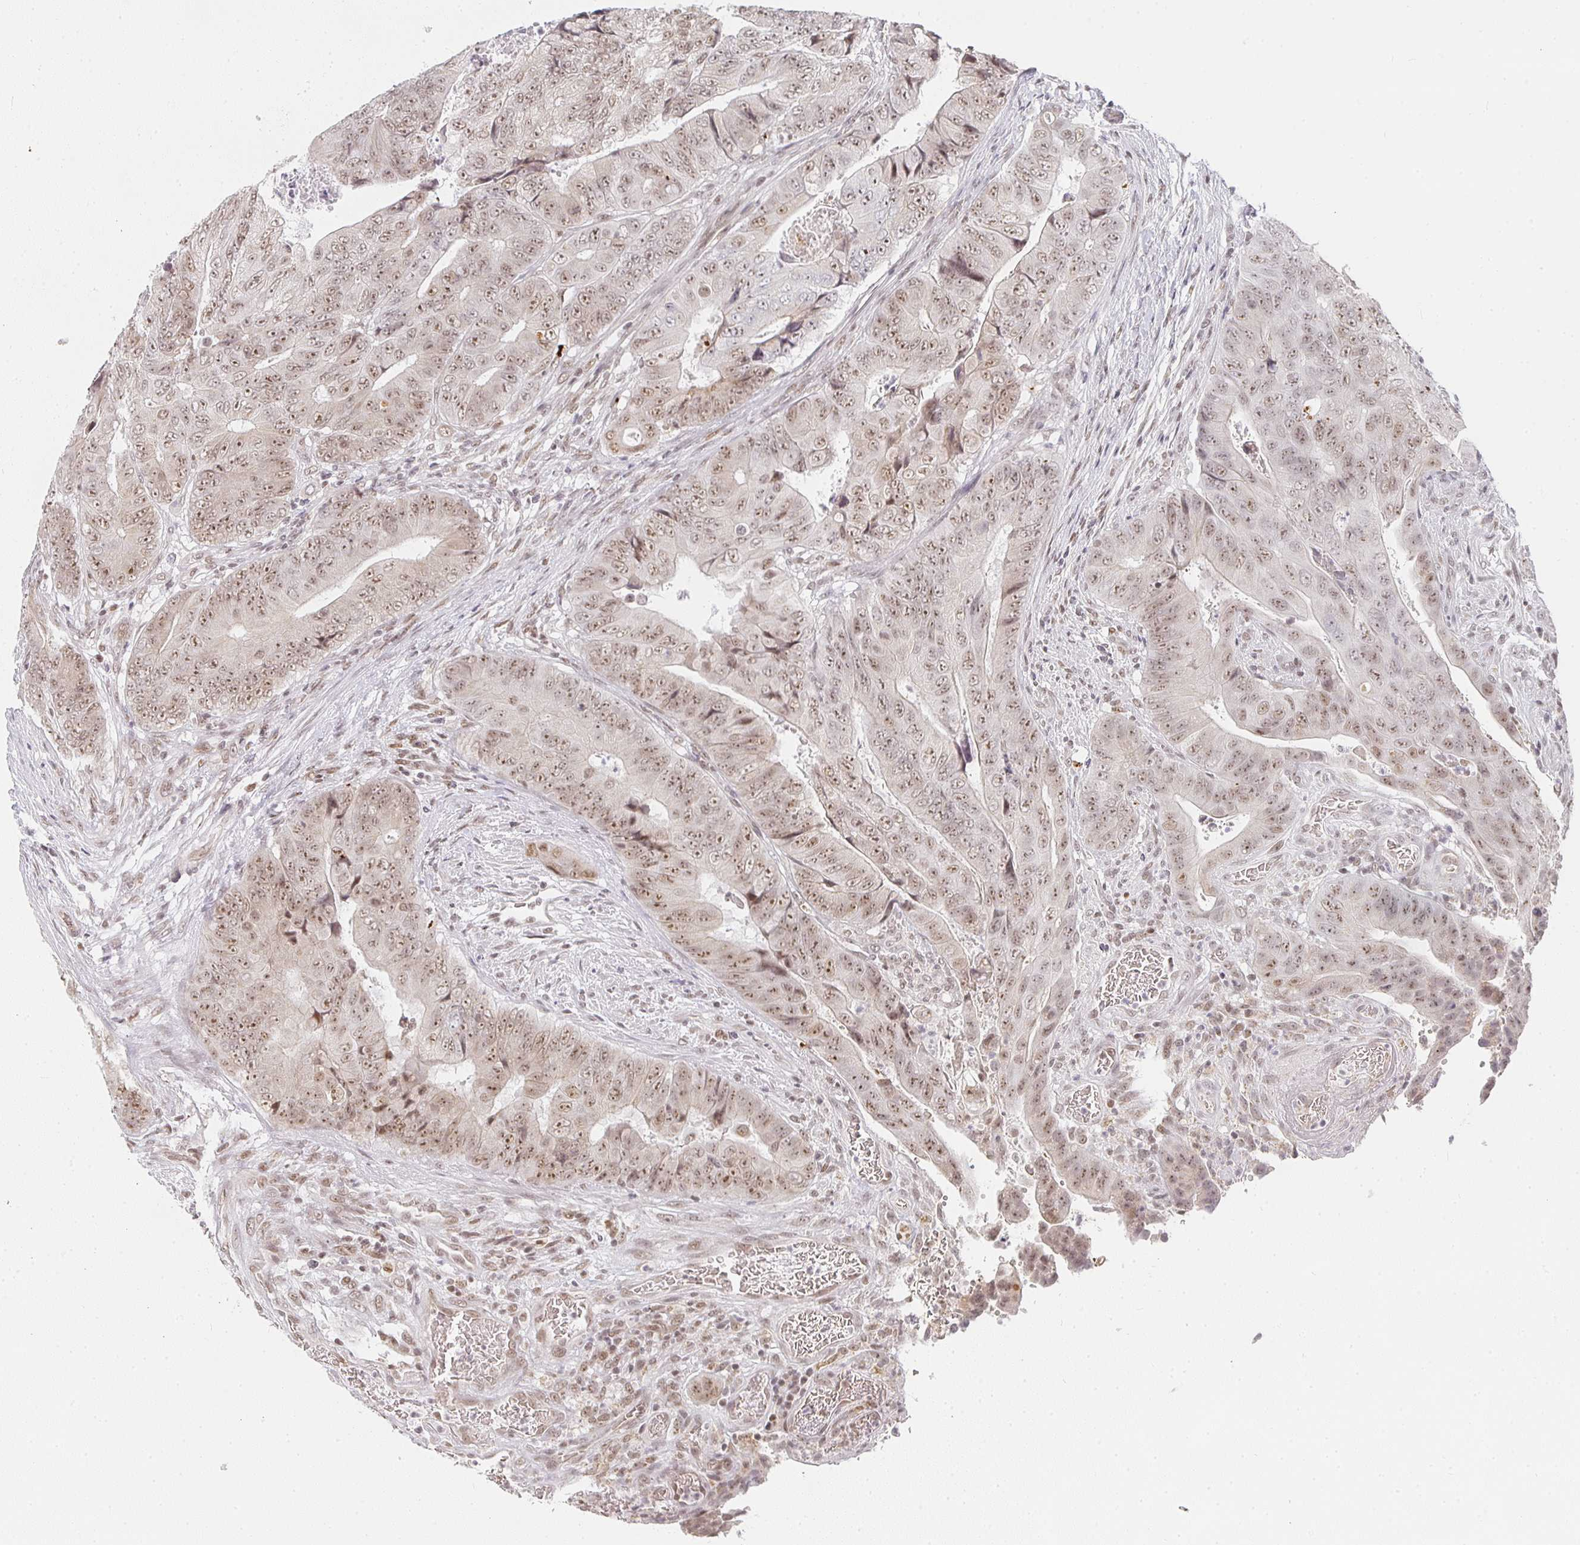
{"staining": {"intensity": "moderate", "quantity": ">75%", "location": "nuclear"}, "tissue": "colorectal cancer", "cell_type": "Tumor cells", "image_type": "cancer", "snomed": [{"axis": "morphology", "description": "Adenocarcinoma, NOS"}, {"axis": "topography", "description": "Colon"}], "caption": "Immunohistochemical staining of human colorectal cancer (adenocarcinoma) reveals medium levels of moderate nuclear expression in about >75% of tumor cells. (DAB = brown stain, brightfield microscopy at high magnification).", "gene": "SMARCA2", "patient": {"sex": "female", "age": 48}}